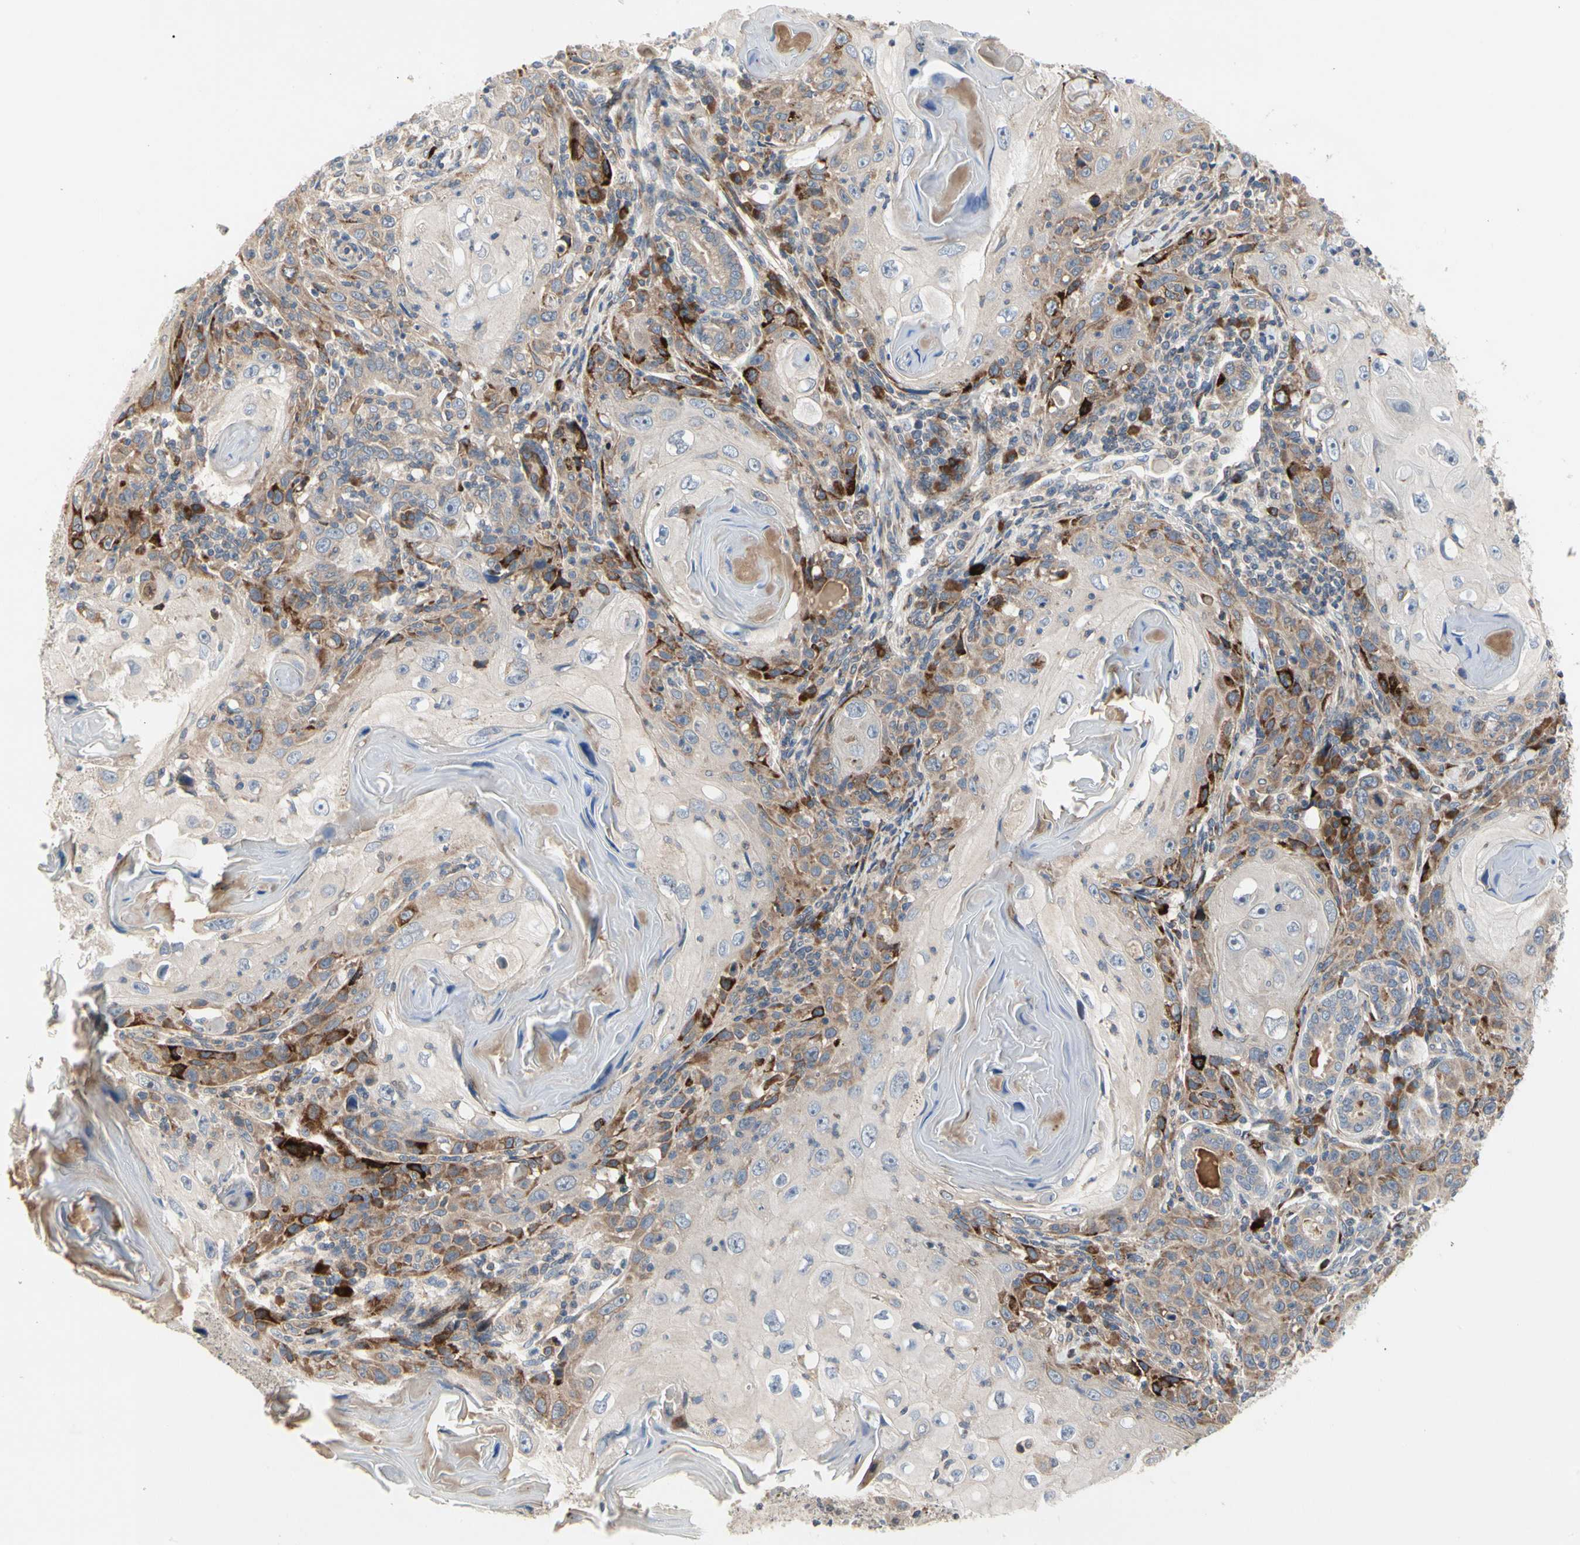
{"staining": {"intensity": "weak", "quantity": ">75%", "location": "cytoplasmic/membranous"}, "tissue": "skin cancer", "cell_type": "Tumor cells", "image_type": "cancer", "snomed": [{"axis": "morphology", "description": "Squamous cell carcinoma, NOS"}, {"axis": "topography", "description": "Skin"}], "caption": "This photomicrograph reveals immunohistochemistry staining of skin cancer, with low weak cytoplasmic/membranous staining in approximately >75% of tumor cells.", "gene": "MMEL1", "patient": {"sex": "female", "age": 88}}